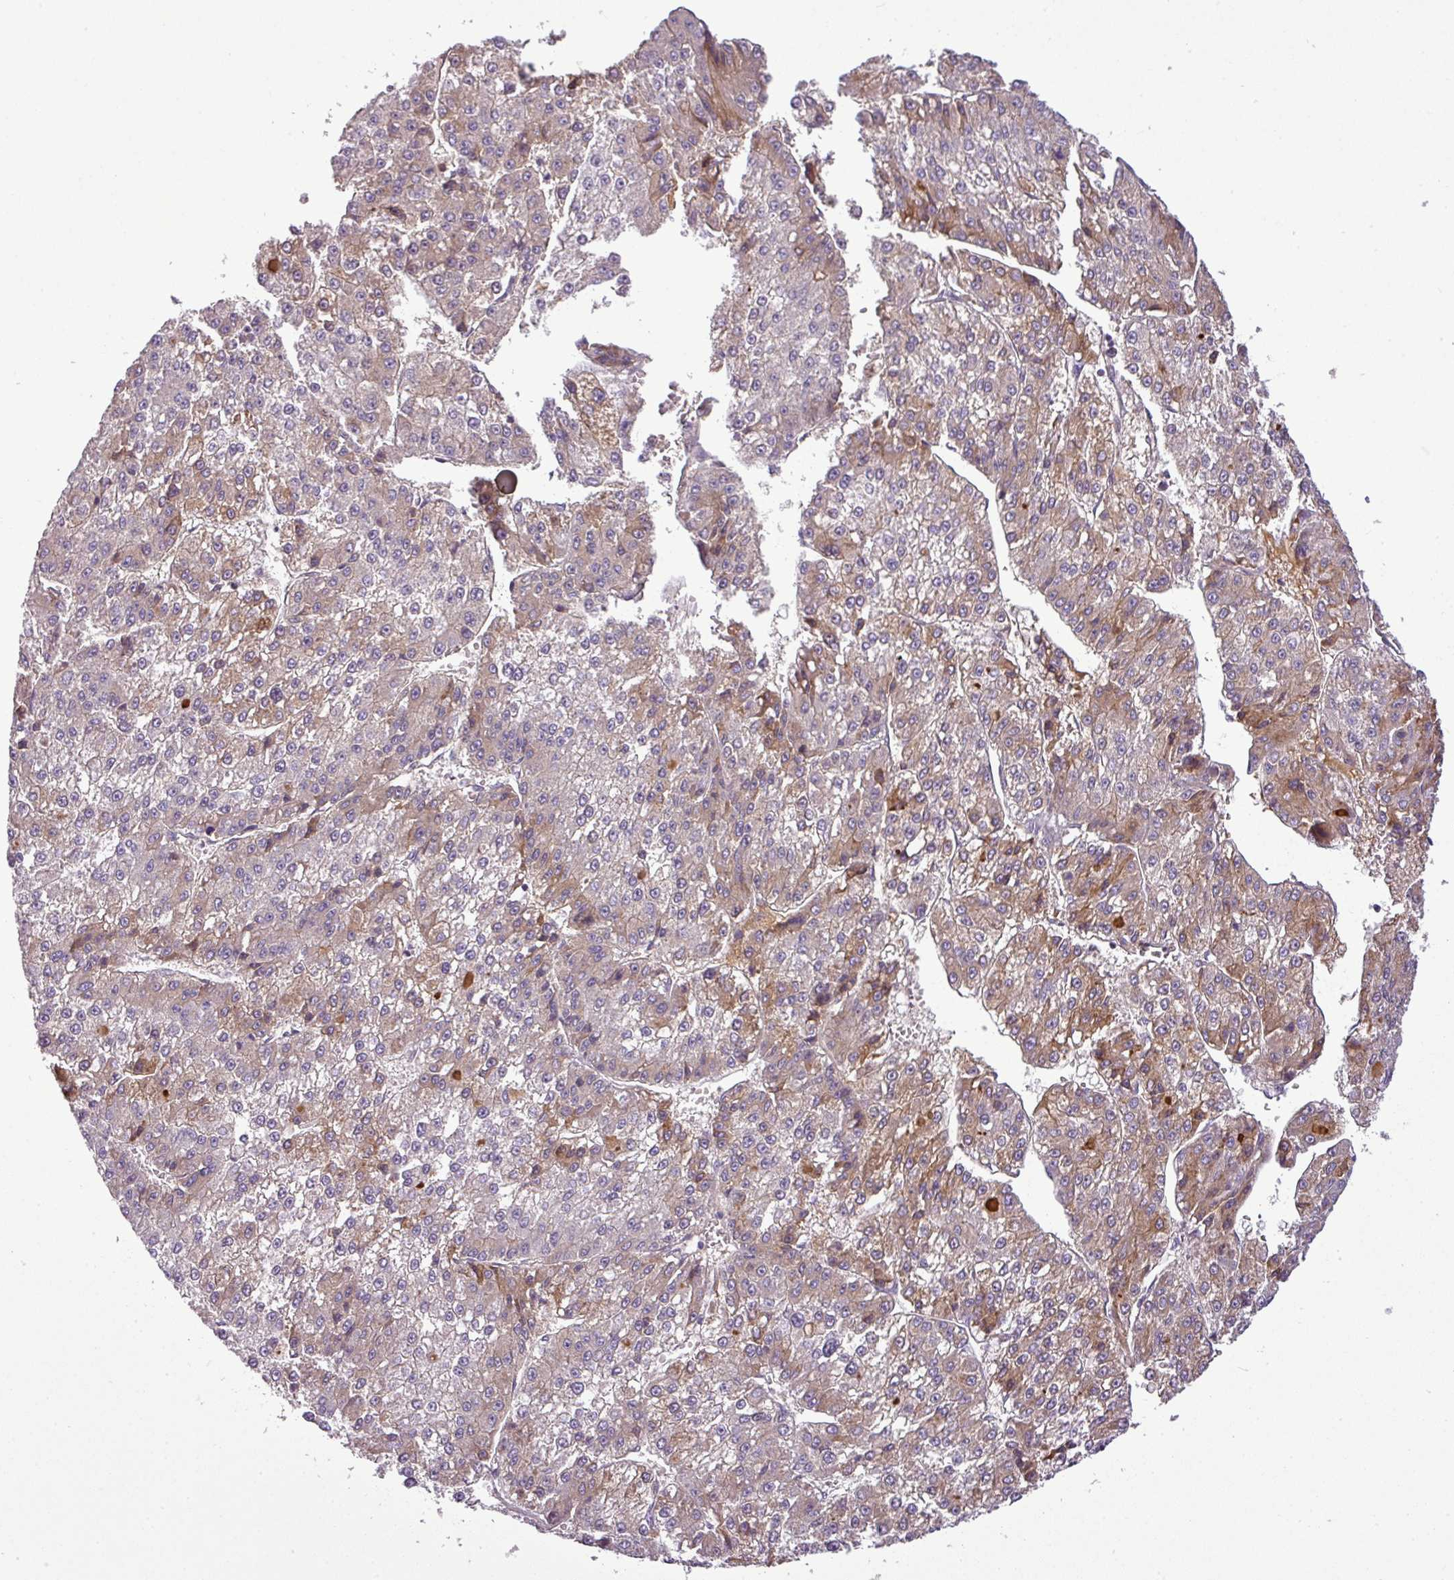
{"staining": {"intensity": "moderate", "quantity": "<25%", "location": "cytoplasmic/membranous"}, "tissue": "liver cancer", "cell_type": "Tumor cells", "image_type": "cancer", "snomed": [{"axis": "morphology", "description": "Carcinoma, Hepatocellular, NOS"}, {"axis": "topography", "description": "Liver"}], "caption": "Human liver cancer (hepatocellular carcinoma) stained for a protein (brown) shows moderate cytoplasmic/membranous positive expression in about <25% of tumor cells.", "gene": "C4B", "patient": {"sex": "female", "age": 73}}